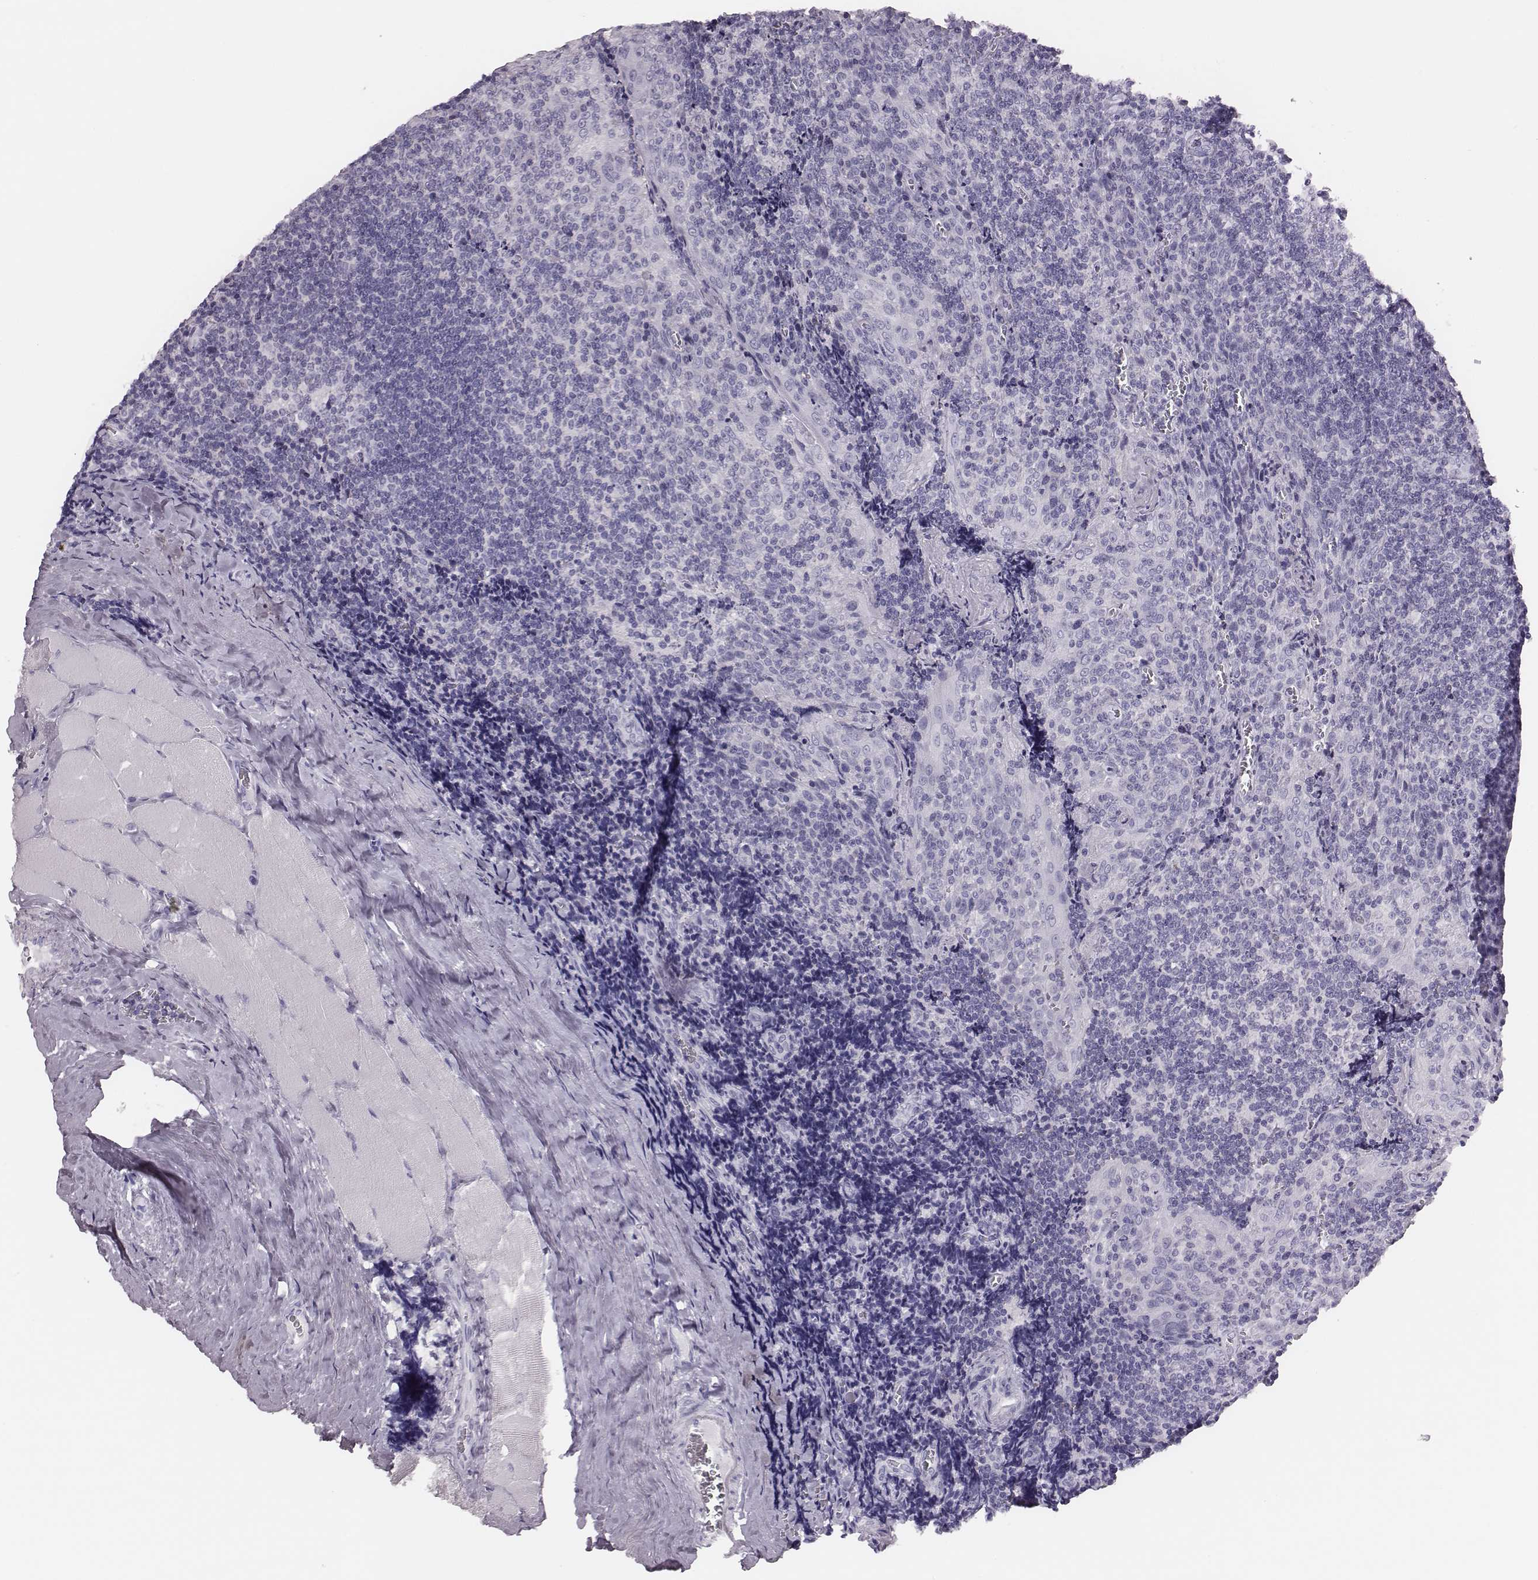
{"staining": {"intensity": "negative", "quantity": "none", "location": "none"}, "tissue": "tonsil", "cell_type": "Germinal center cells", "image_type": "normal", "snomed": [{"axis": "morphology", "description": "Normal tissue, NOS"}, {"axis": "morphology", "description": "Inflammation, NOS"}, {"axis": "topography", "description": "Tonsil"}], "caption": "Germinal center cells show no significant expression in unremarkable tonsil. Brightfield microscopy of immunohistochemistry stained with DAB (3,3'-diaminobenzidine) (brown) and hematoxylin (blue), captured at high magnification.", "gene": "H1", "patient": {"sex": "female", "age": 31}}